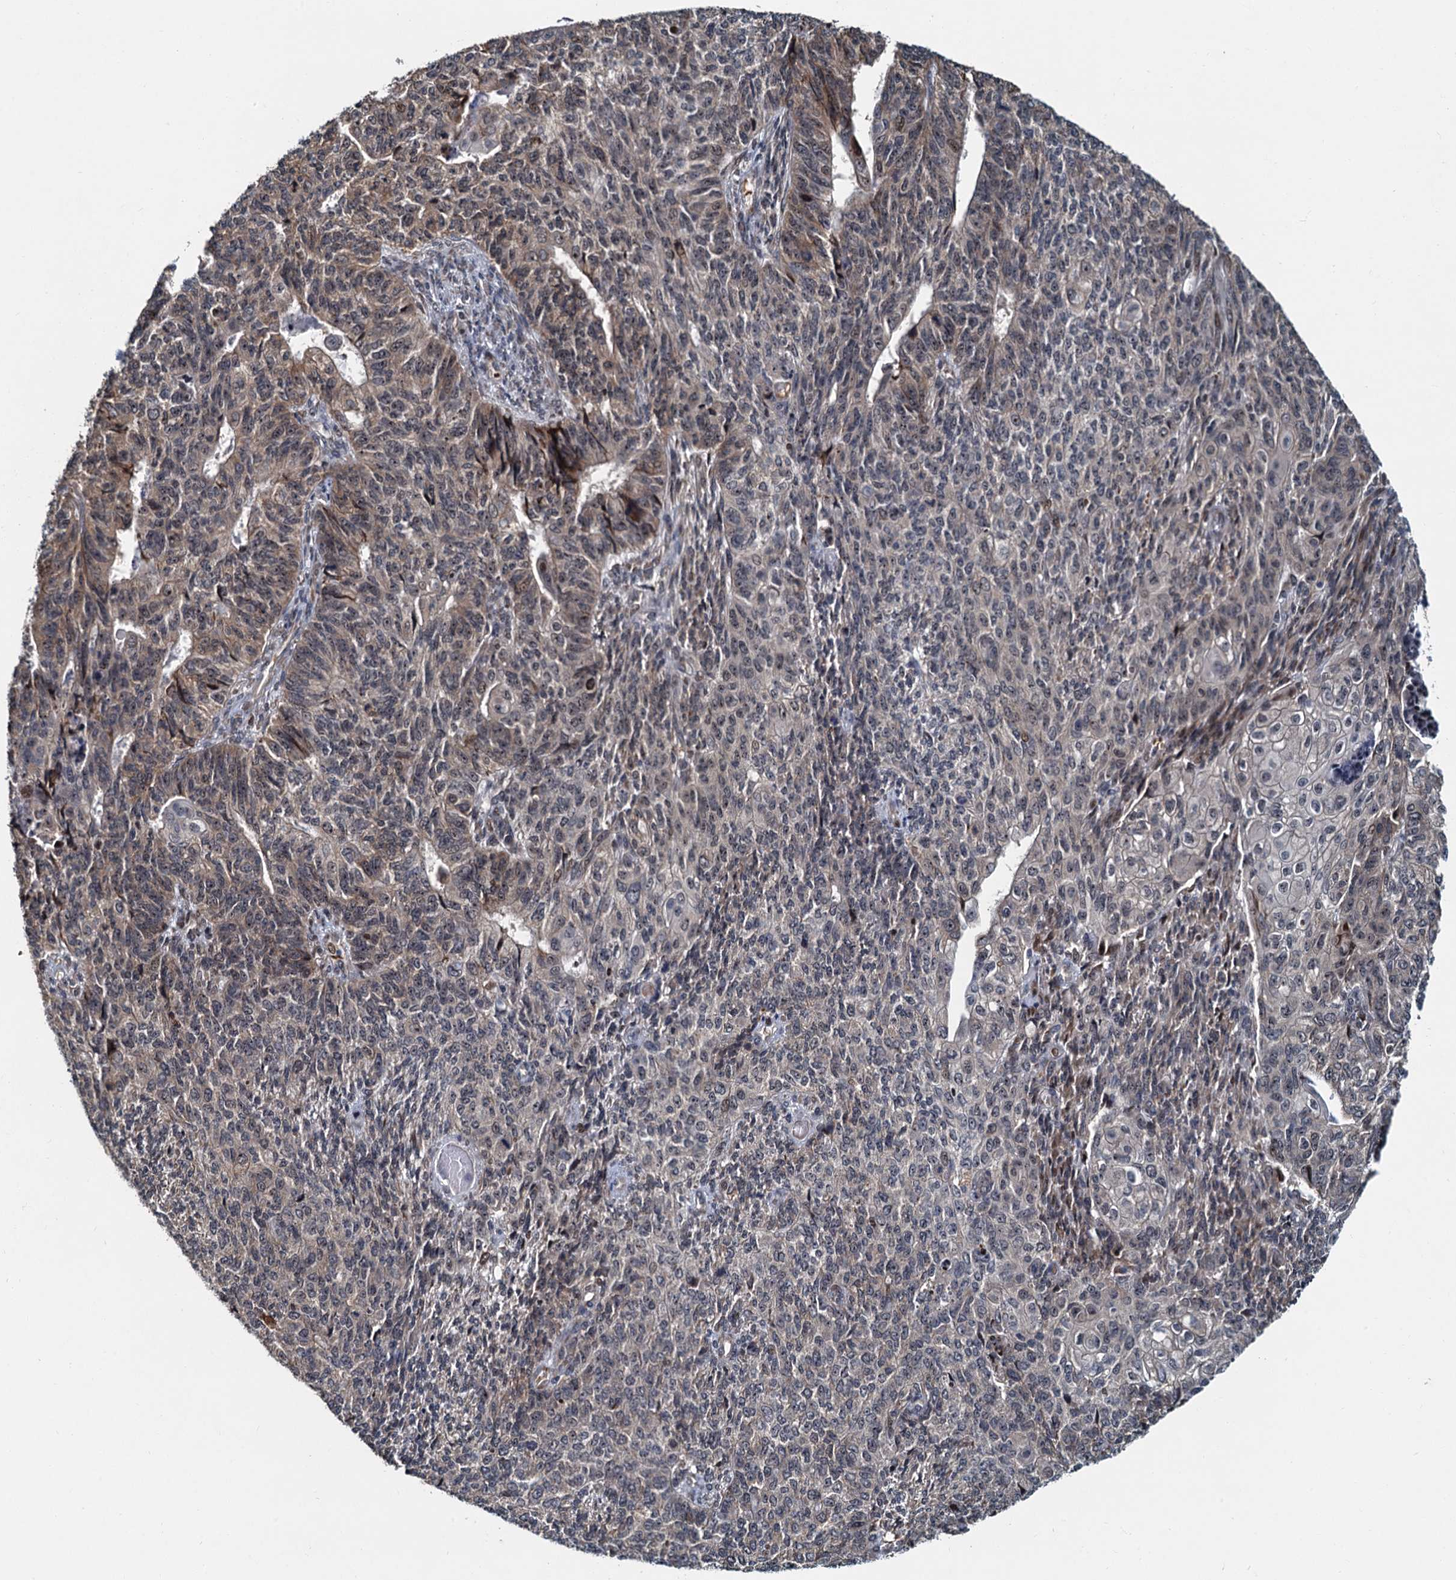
{"staining": {"intensity": "weak", "quantity": "<25%", "location": "cytoplasmic/membranous"}, "tissue": "endometrial cancer", "cell_type": "Tumor cells", "image_type": "cancer", "snomed": [{"axis": "morphology", "description": "Adenocarcinoma, NOS"}, {"axis": "topography", "description": "Endometrium"}], "caption": "Immunohistochemical staining of human adenocarcinoma (endometrial) reveals no significant positivity in tumor cells.", "gene": "DNAJC21", "patient": {"sex": "female", "age": 32}}